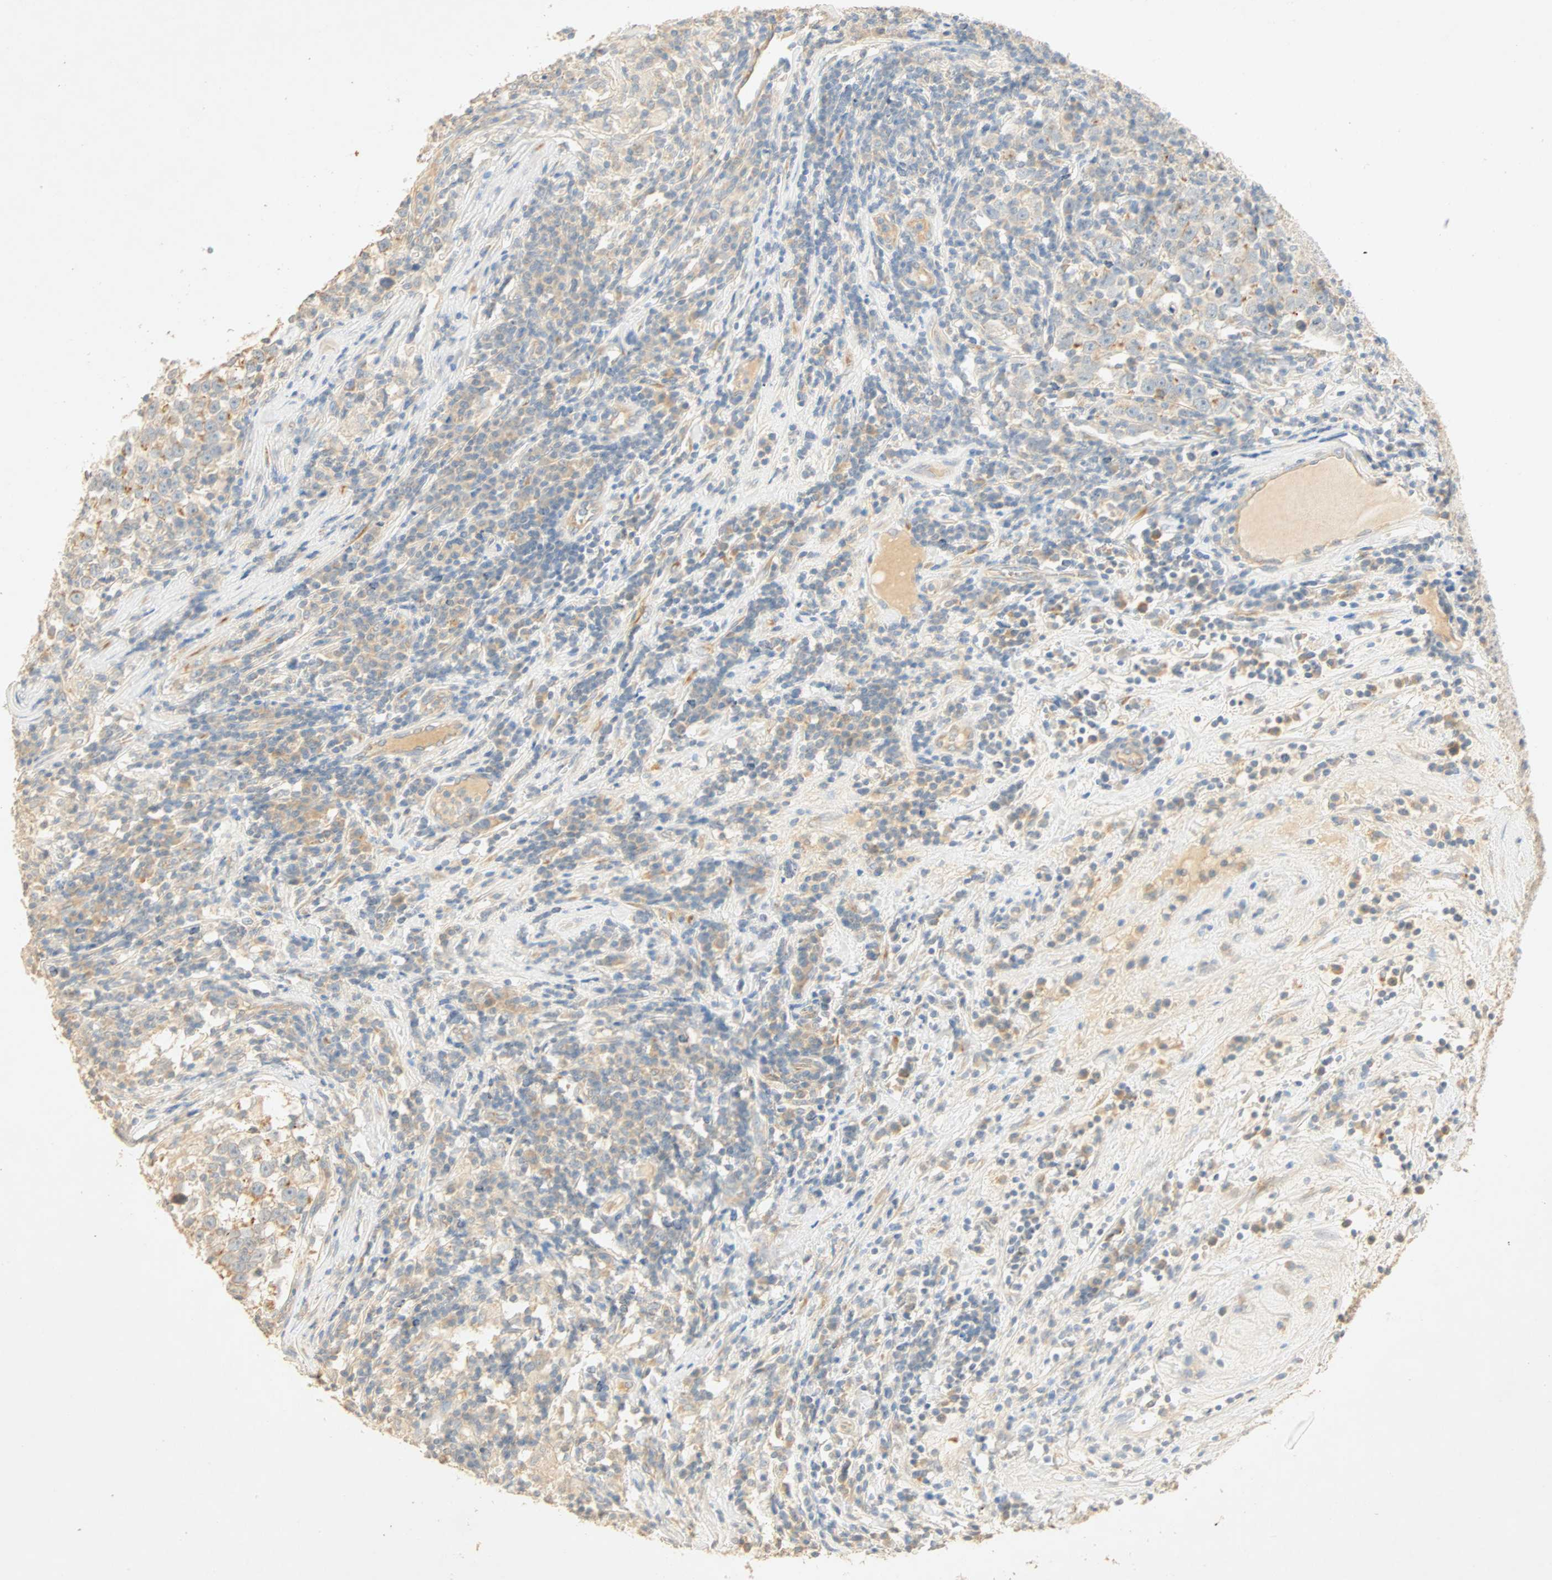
{"staining": {"intensity": "weak", "quantity": "<25%", "location": "cytoplasmic/membranous"}, "tissue": "testis cancer", "cell_type": "Tumor cells", "image_type": "cancer", "snomed": [{"axis": "morphology", "description": "Seminoma, NOS"}, {"axis": "topography", "description": "Testis"}], "caption": "IHC micrograph of neoplastic tissue: testis cancer stained with DAB exhibits no significant protein positivity in tumor cells.", "gene": "SELENBP1", "patient": {"sex": "male", "age": 43}}